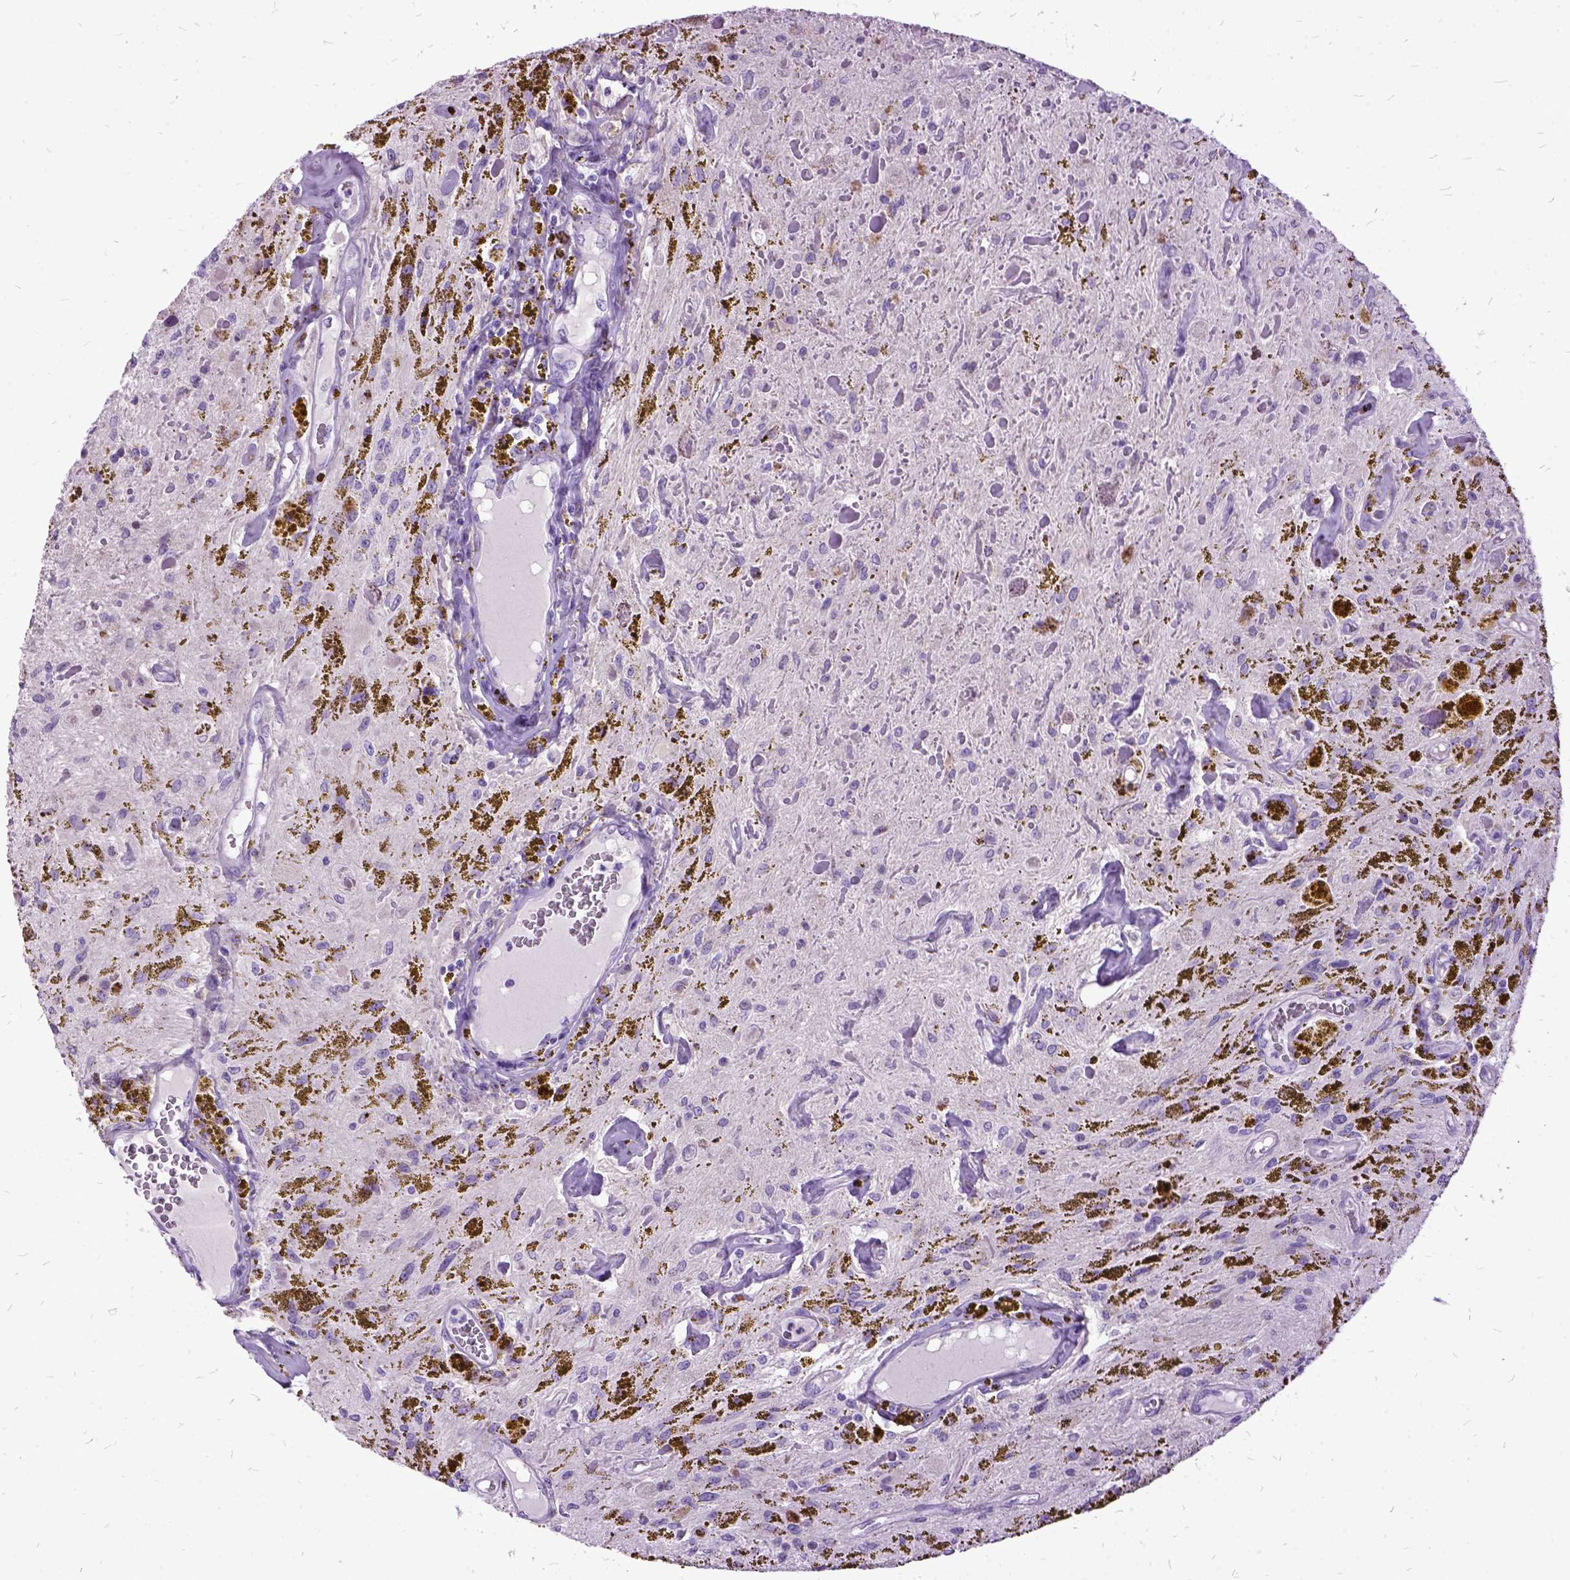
{"staining": {"intensity": "negative", "quantity": "none", "location": "none"}, "tissue": "glioma", "cell_type": "Tumor cells", "image_type": "cancer", "snomed": [{"axis": "morphology", "description": "Glioma, malignant, Low grade"}, {"axis": "topography", "description": "Cerebellum"}], "caption": "The histopathology image displays no significant positivity in tumor cells of glioma. The staining was performed using DAB to visualize the protein expression in brown, while the nuclei were stained in blue with hematoxylin (Magnification: 20x).", "gene": "MME", "patient": {"sex": "female", "age": 14}}